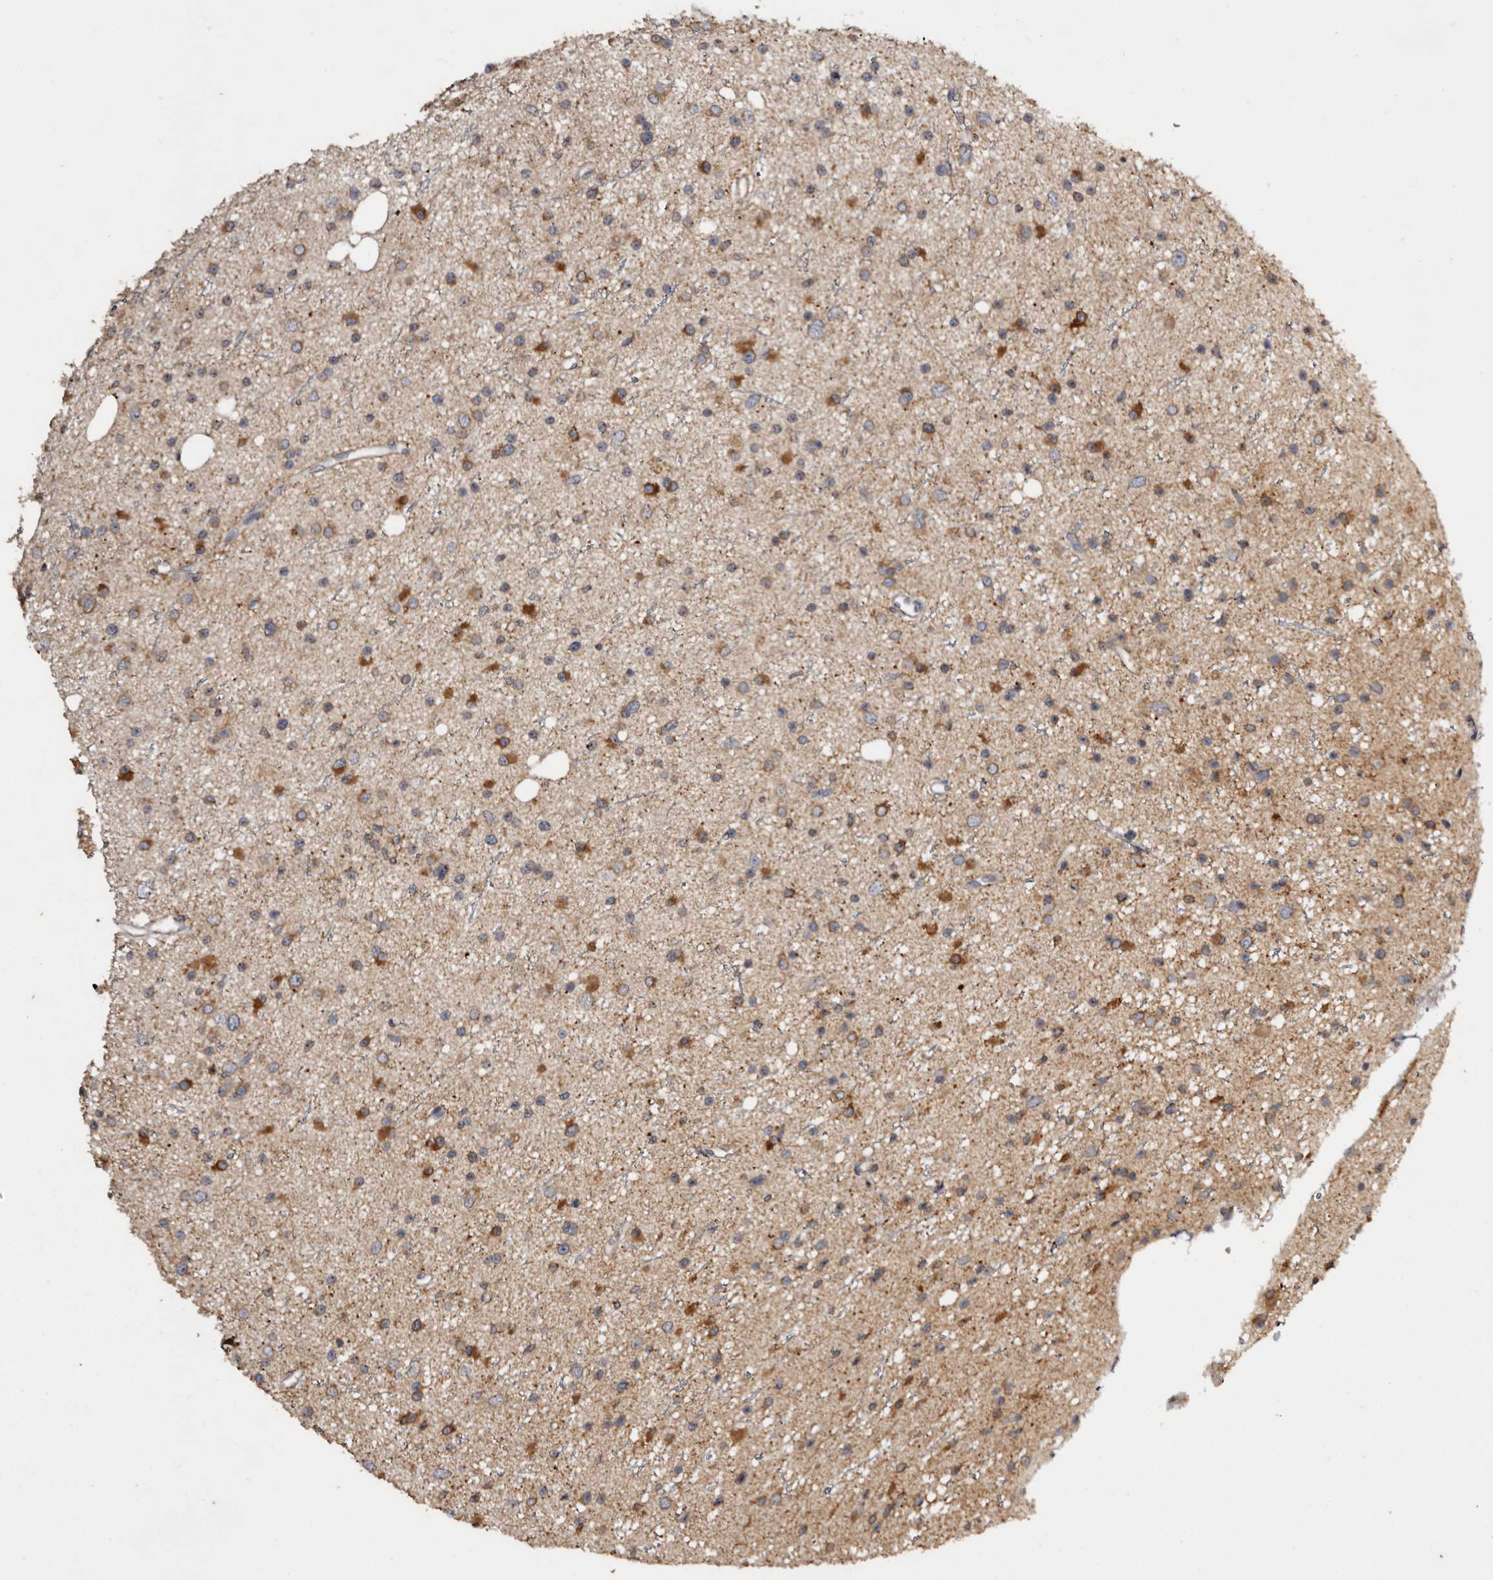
{"staining": {"intensity": "strong", "quantity": "<25%", "location": "cytoplasmic/membranous"}, "tissue": "glioma", "cell_type": "Tumor cells", "image_type": "cancer", "snomed": [{"axis": "morphology", "description": "Glioma, malignant, Low grade"}, {"axis": "topography", "description": "Cerebral cortex"}], "caption": "Immunohistochemical staining of low-grade glioma (malignant) exhibits medium levels of strong cytoplasmic/membranous protein staining in approximately <25% of tumor cells. (brown staining indicates protein expression, while blue staining denotes nuclei).", "gene": "INKA2", "patient": {"sex": "female", "age": 39}}